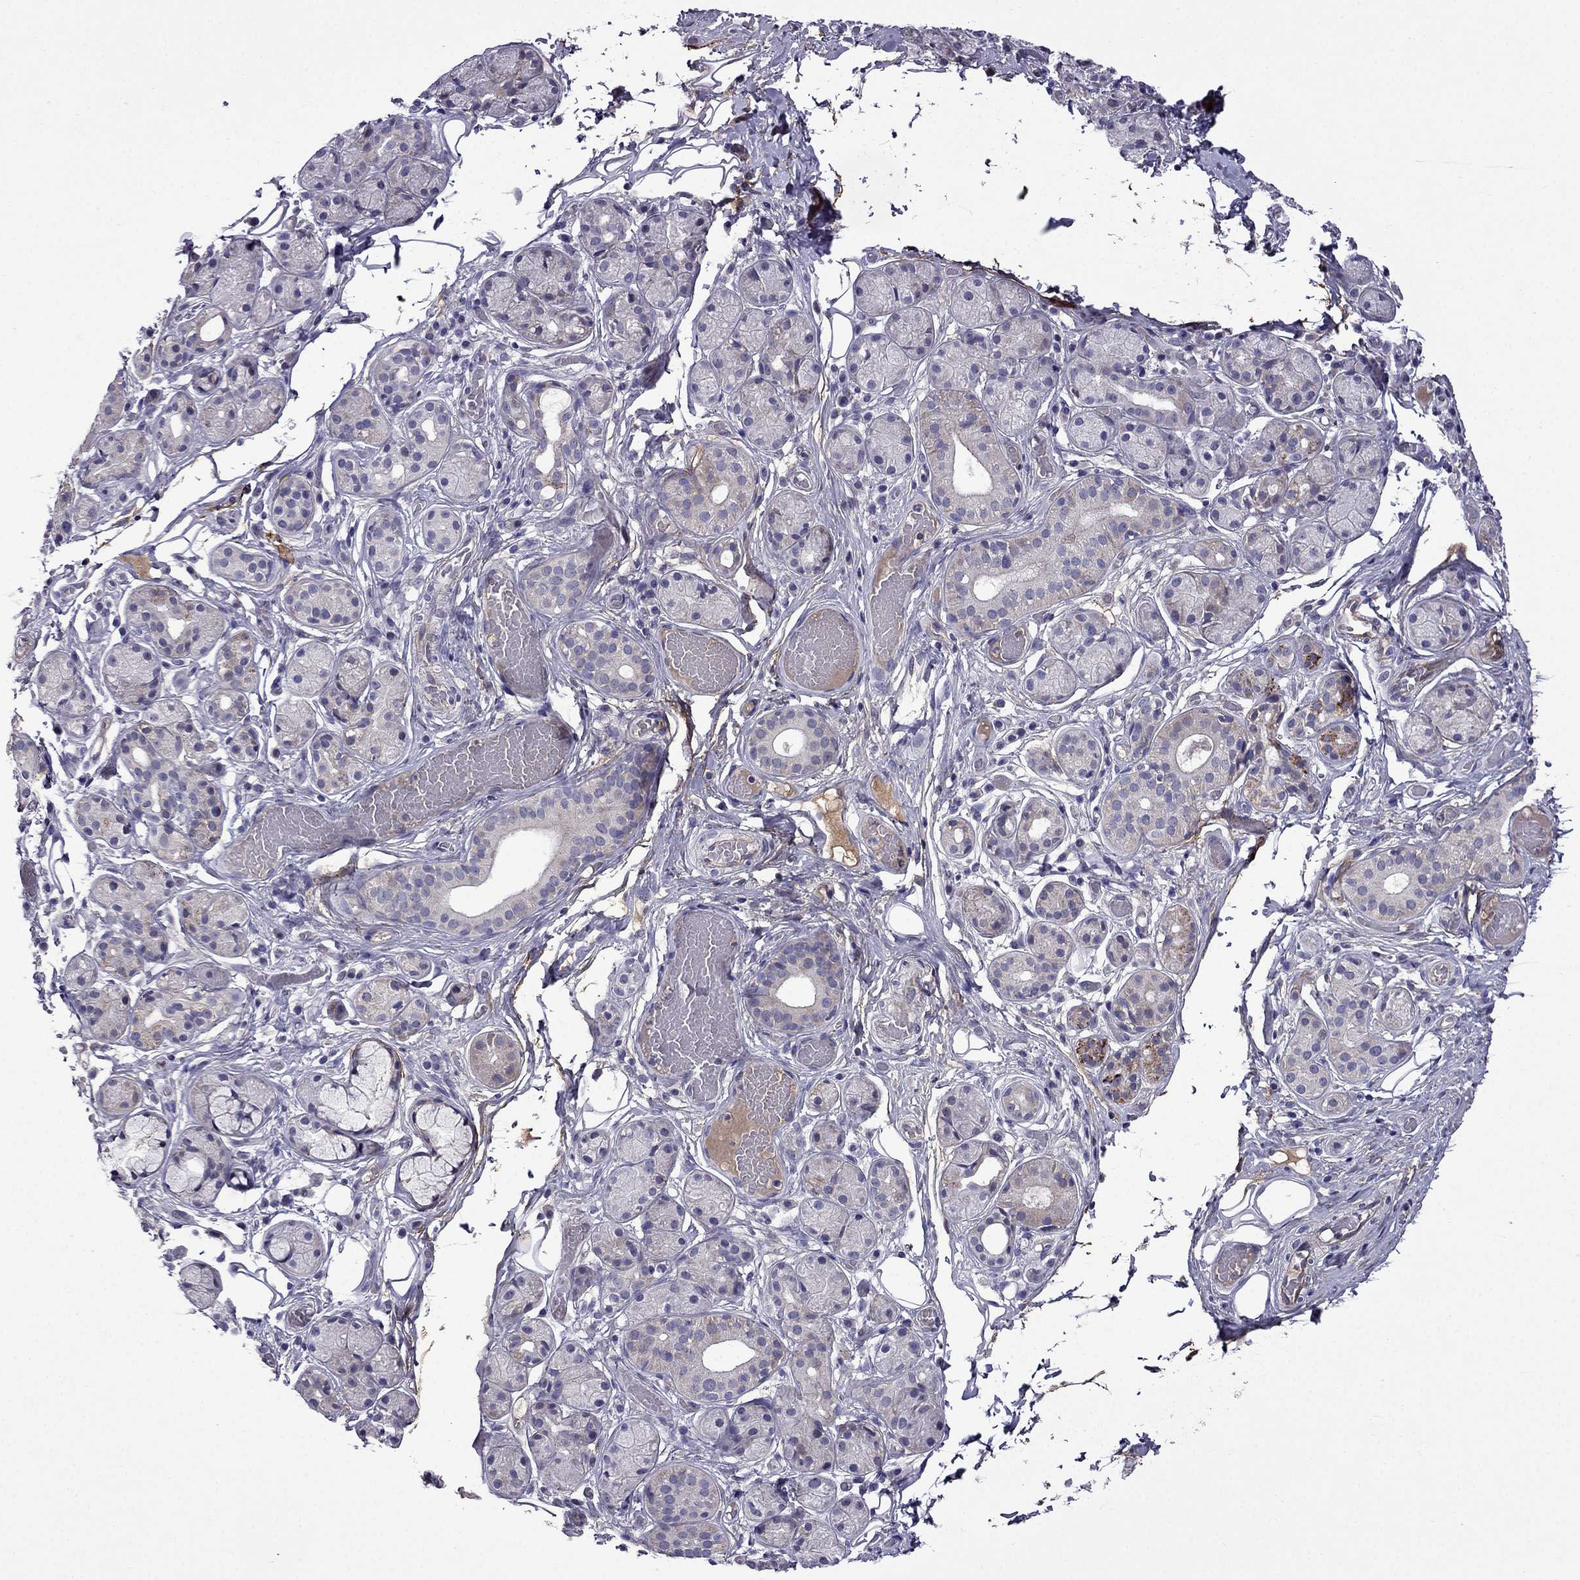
{"staining": {"intensity": "weak", "quantity": "<25%", "location": "cytoplasmic/membranous"}, "tissue": "salivary gland", "cell_type": "Glandular cells", "image_type": "normal", "snomed": [{"axis": "morphology", "description": "Normal tissue, NOS"}, {"axis": "topography", "description": "Salivary gland"}, {"axis": "topography", "description": "Peripheral nerve tissue"}], "caption": "DAB immunohistochemical staining of unremarkable salivary gland demonstrates no significant staining in glandular cells.", "gene": "PI16", "patient": {"sex": "male", "age": 71}}